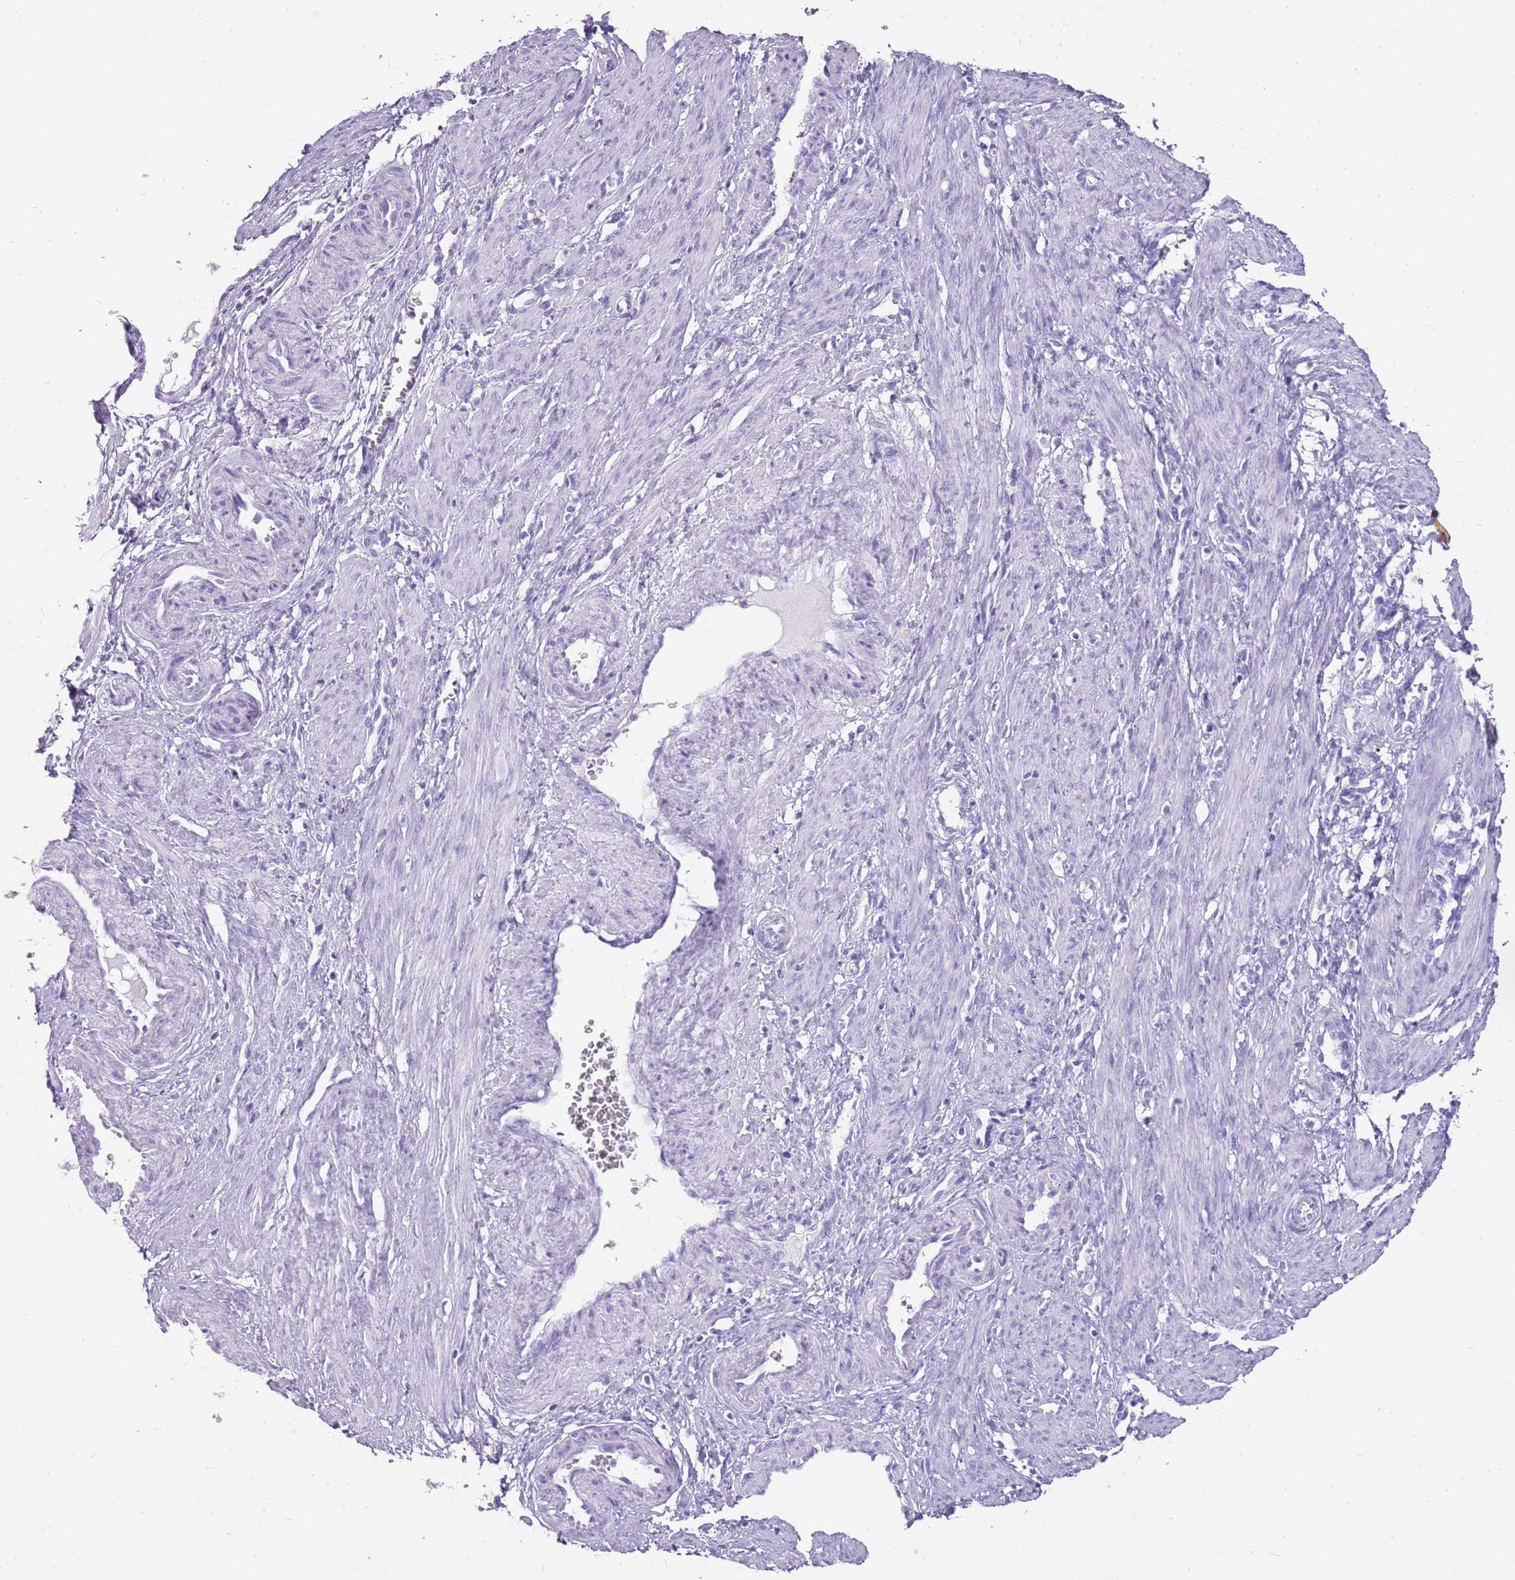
{"staining": {"intensity": "negative", "quantity": "none", "location": "none"}, "tissue": "smooth muscle", "cell_type": "Smooth muscle cells", "image_type": "normal", "snomed": [{"axis": "morphology", "description": "Normal tissue, NOS"}, {"axis": "topography", "description": "Endometrium"}], "caption": "Smooth muscle cells are negative for protein expression in normal human smooth muscle. The staining is performed using DAB brown chromogen with nuclei counter-stained in using hematoxylin.", "gene": "ENSG00000271254", "patient": {"sex": "female", "age": 33}}